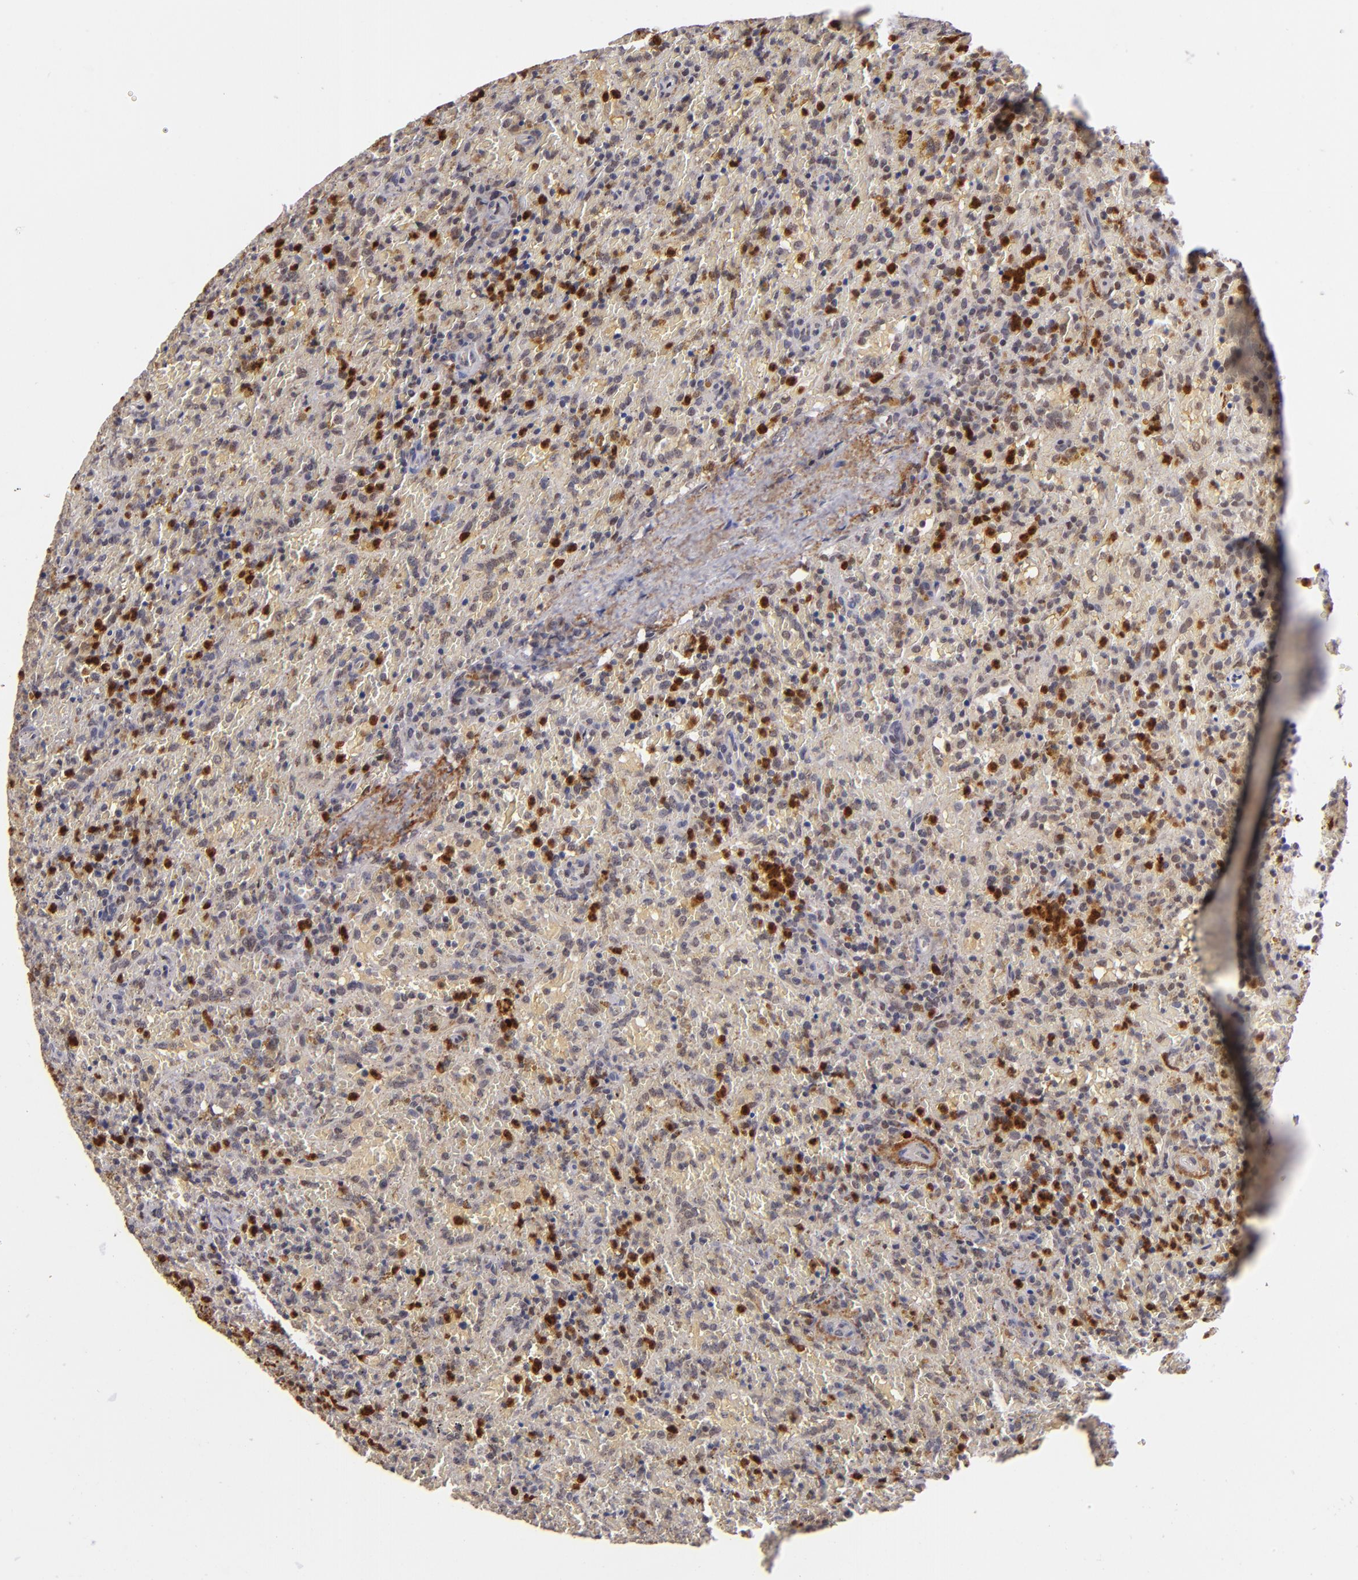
{"staining": {"intensity": "moderate", "quantity": "<25%", "location": "nuclear"}, "tissue": "lymphoma", "cell_type": "Tumor cells", "image_type": "cancer", "snomed": [{"axis": "morphology", "description": "Malignant lymphoma, non-Hodgkin's type, High grade"}, {"axis": "topography", "description": "Spleen"}, {"axis": "topography", "description": "Lymph node"}], "caption": "Lymphoma tissue exhibits moderate nuclear positivity in approximately <25% of tumor cells, visualized by immunohistochemistry.", "gene": "RXRG", "patient": {"sex": "female", "age": 70}}